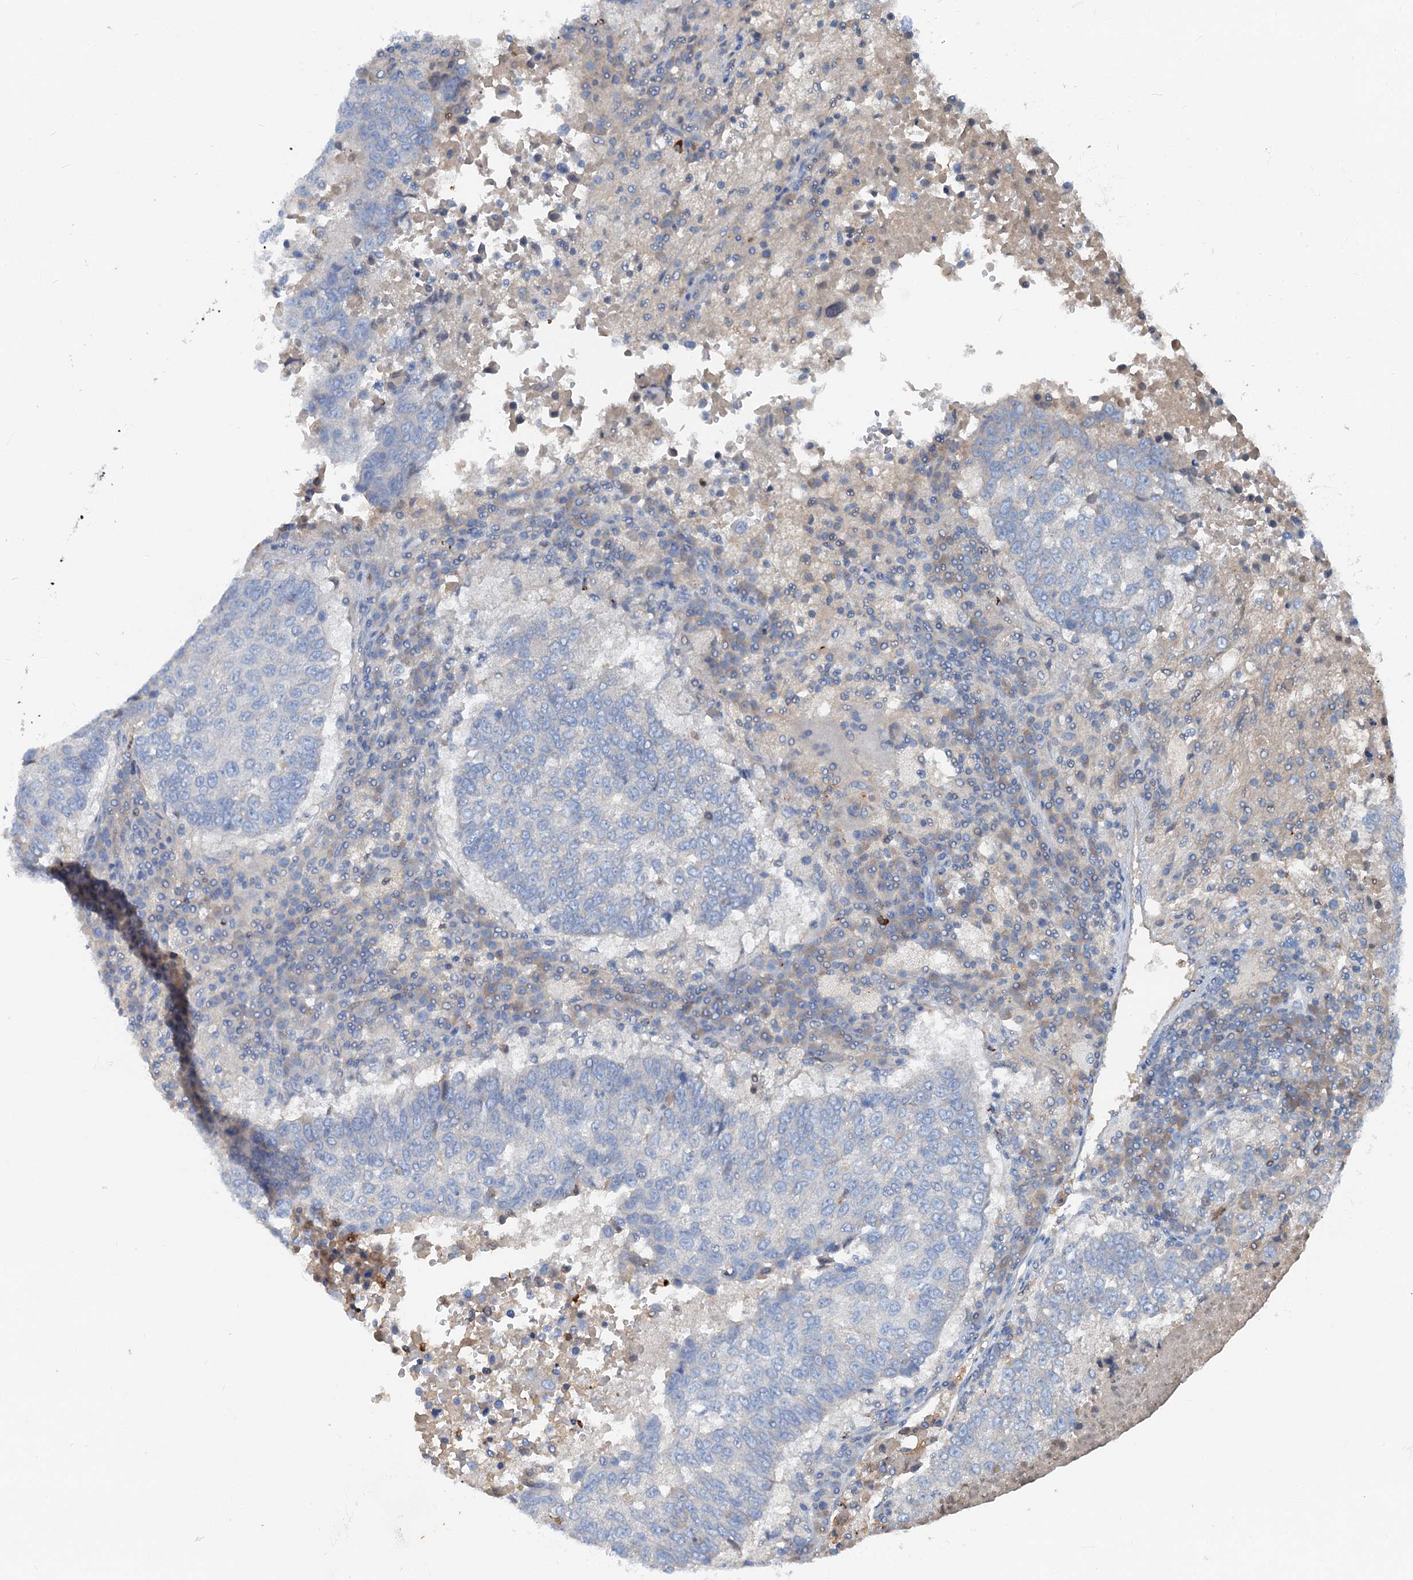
{"staining": {"intensity": "negative", "quantity": "none", "location": "none"}, "tissue": "lung cancer", "cell_type": "Tumor cells", "image_type": "cancer", "snomed": [{"axis": "morphology", "description": "Squamous cell carcinoma, NOS"}, {"axis": "topography", "description": "Lung"}], "caption": "Squamous cell carcinoma (lung) was stained to show a protein in brown. There is no significant staining in tumor cells.", "gene": "OTOA", "patient": {"sex": "male", "age": 73}}